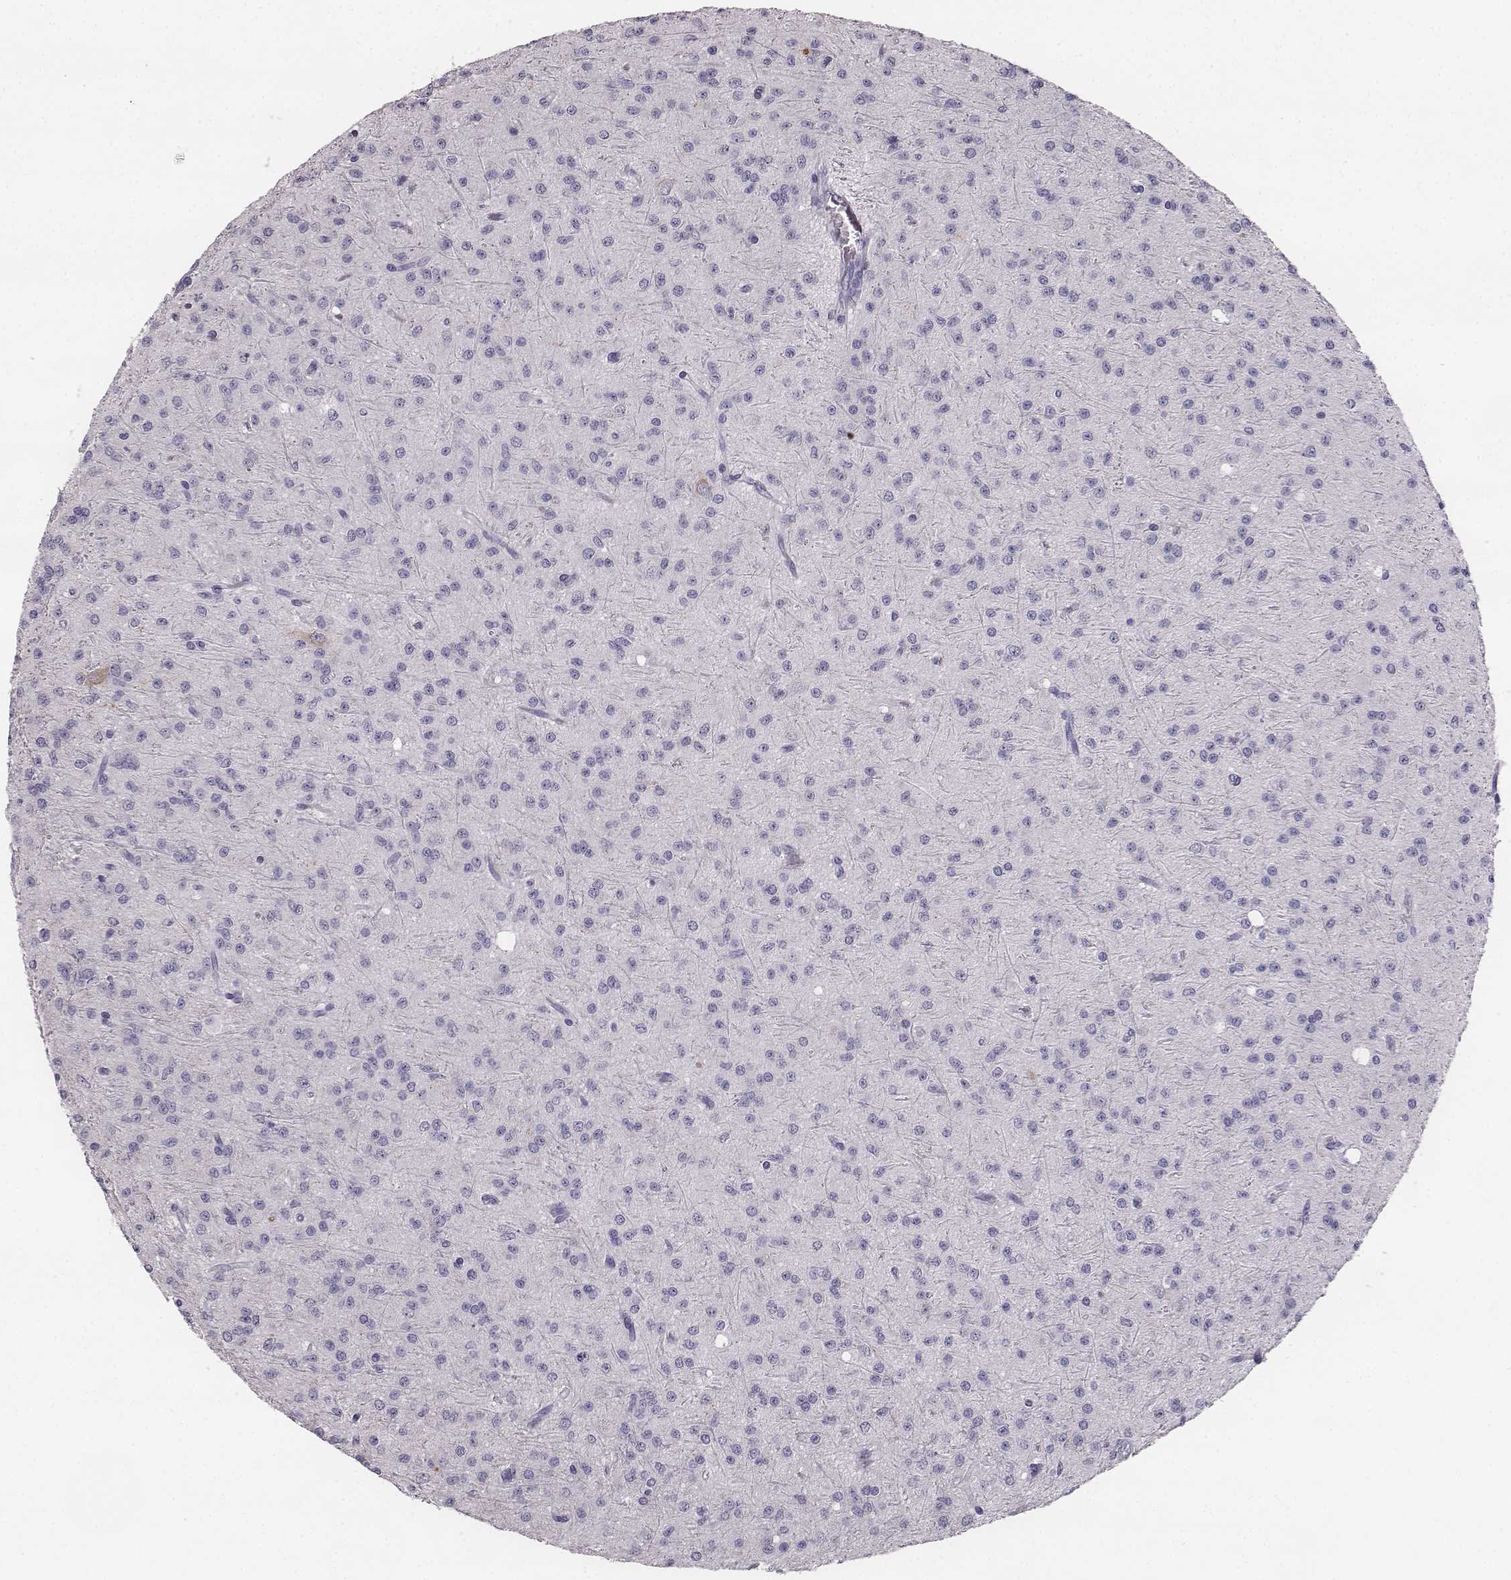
{"staining": {"intensity": "negative", "quantity": "none", "location": "none"}, "tissue": "glioma", "cell_type": "Tumor cells", "image_type": "cancer", "snomed": [{"axis": "morphology", "description": "Glioma, malignant, Low grade"}, {"axis": "topography", "description": "Brain"}], "caption": "Immunohistochemistry (IHC) image of neoplastic tissue: glioma stained with DAB (3,3'-diaminobenzidine) shows no significant protein expression in tumor cells.", "gene": "NPTXR", "patient": {"sex": "male", "age": 27}}